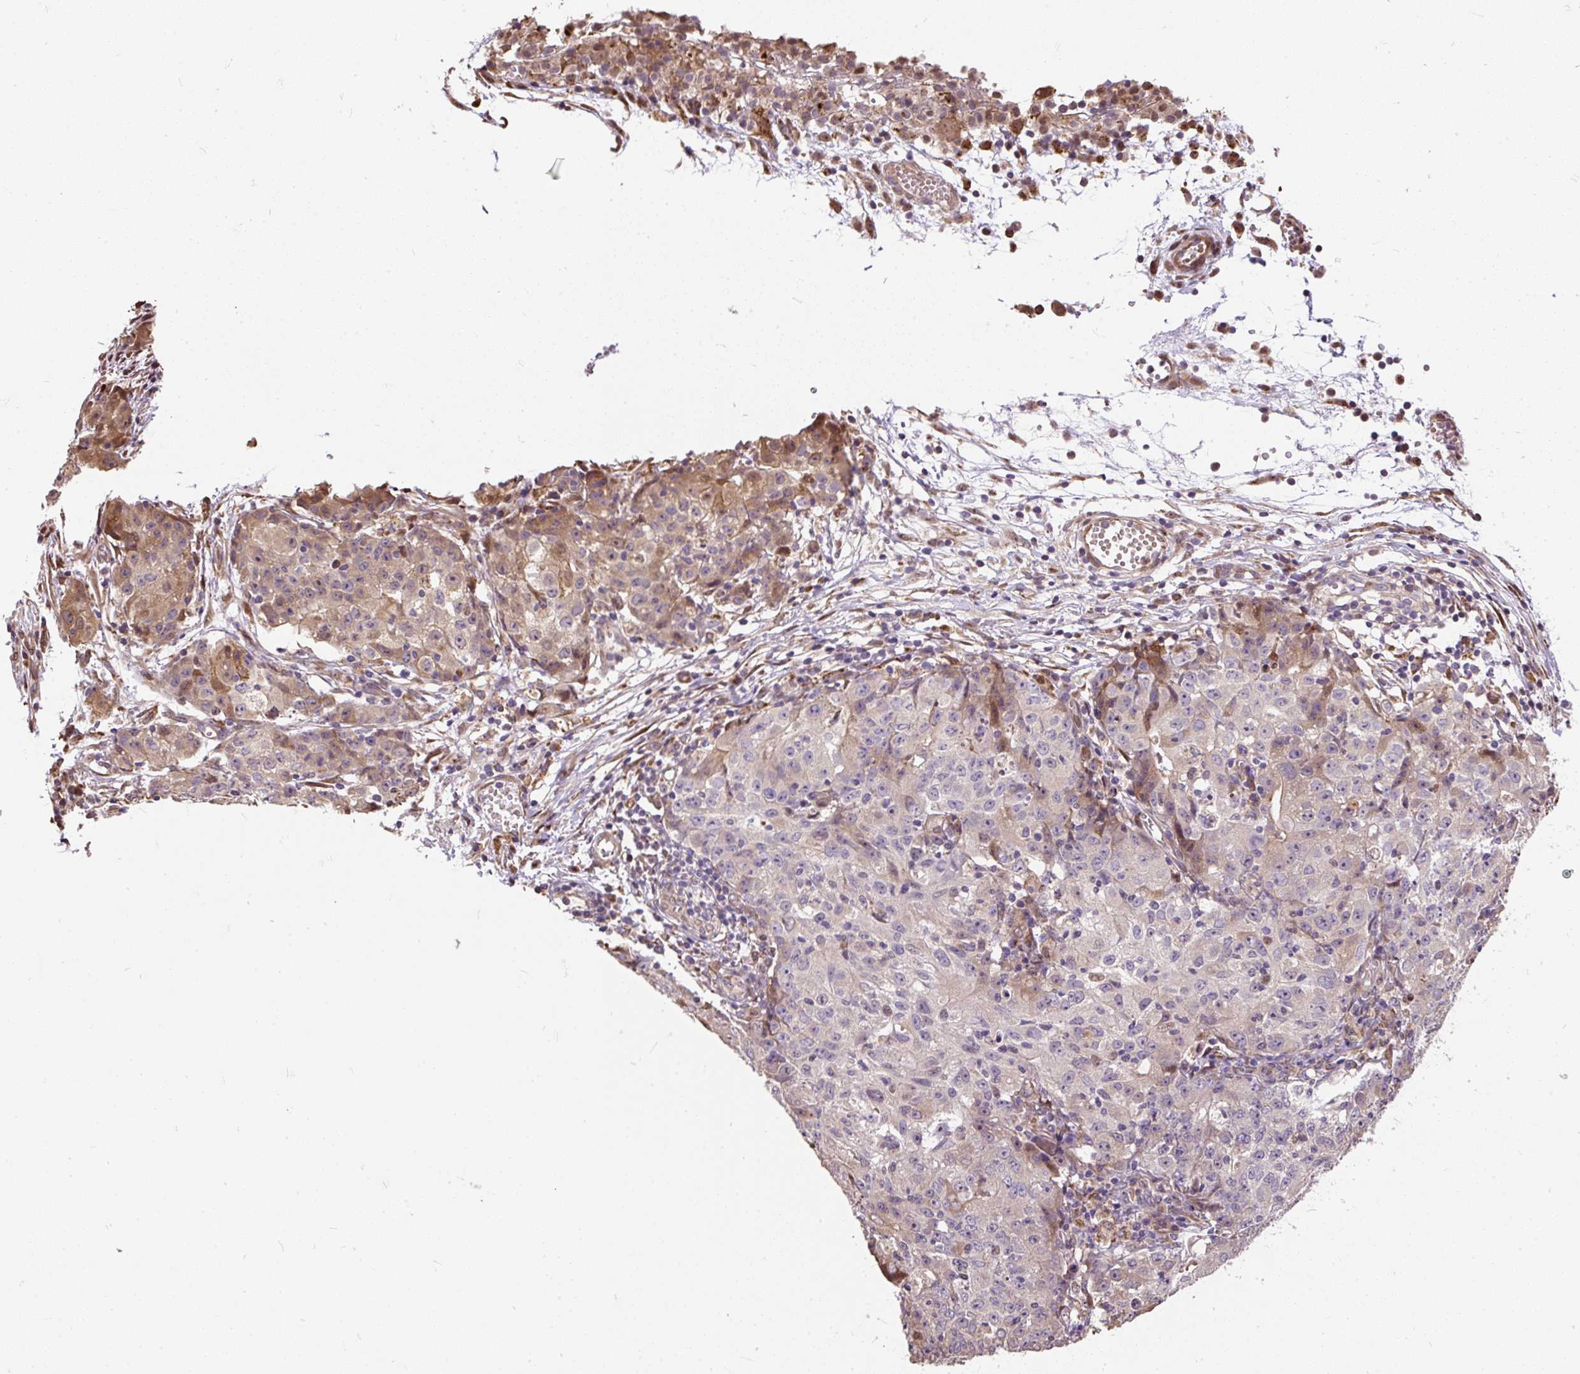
{"staining": {"intensity": "moderate", "quantity": "<25%", "location": "cytoplasmic/membranous"}, "tissue": "ovarian cancer", "cell_type": "Tumor cells", "image_type": "cancer", "snomed": [{"axis": "morphology", "description": "Carcinoma, endometroid"}, {"axis": "topography", "description": "Ovary"}], "caption": "Human ovarian cancer stained with a protein marker shows moderate staining in tumor cells.", "gene": "PUS7L", "patient": {"sex": "female", "age": 42}}